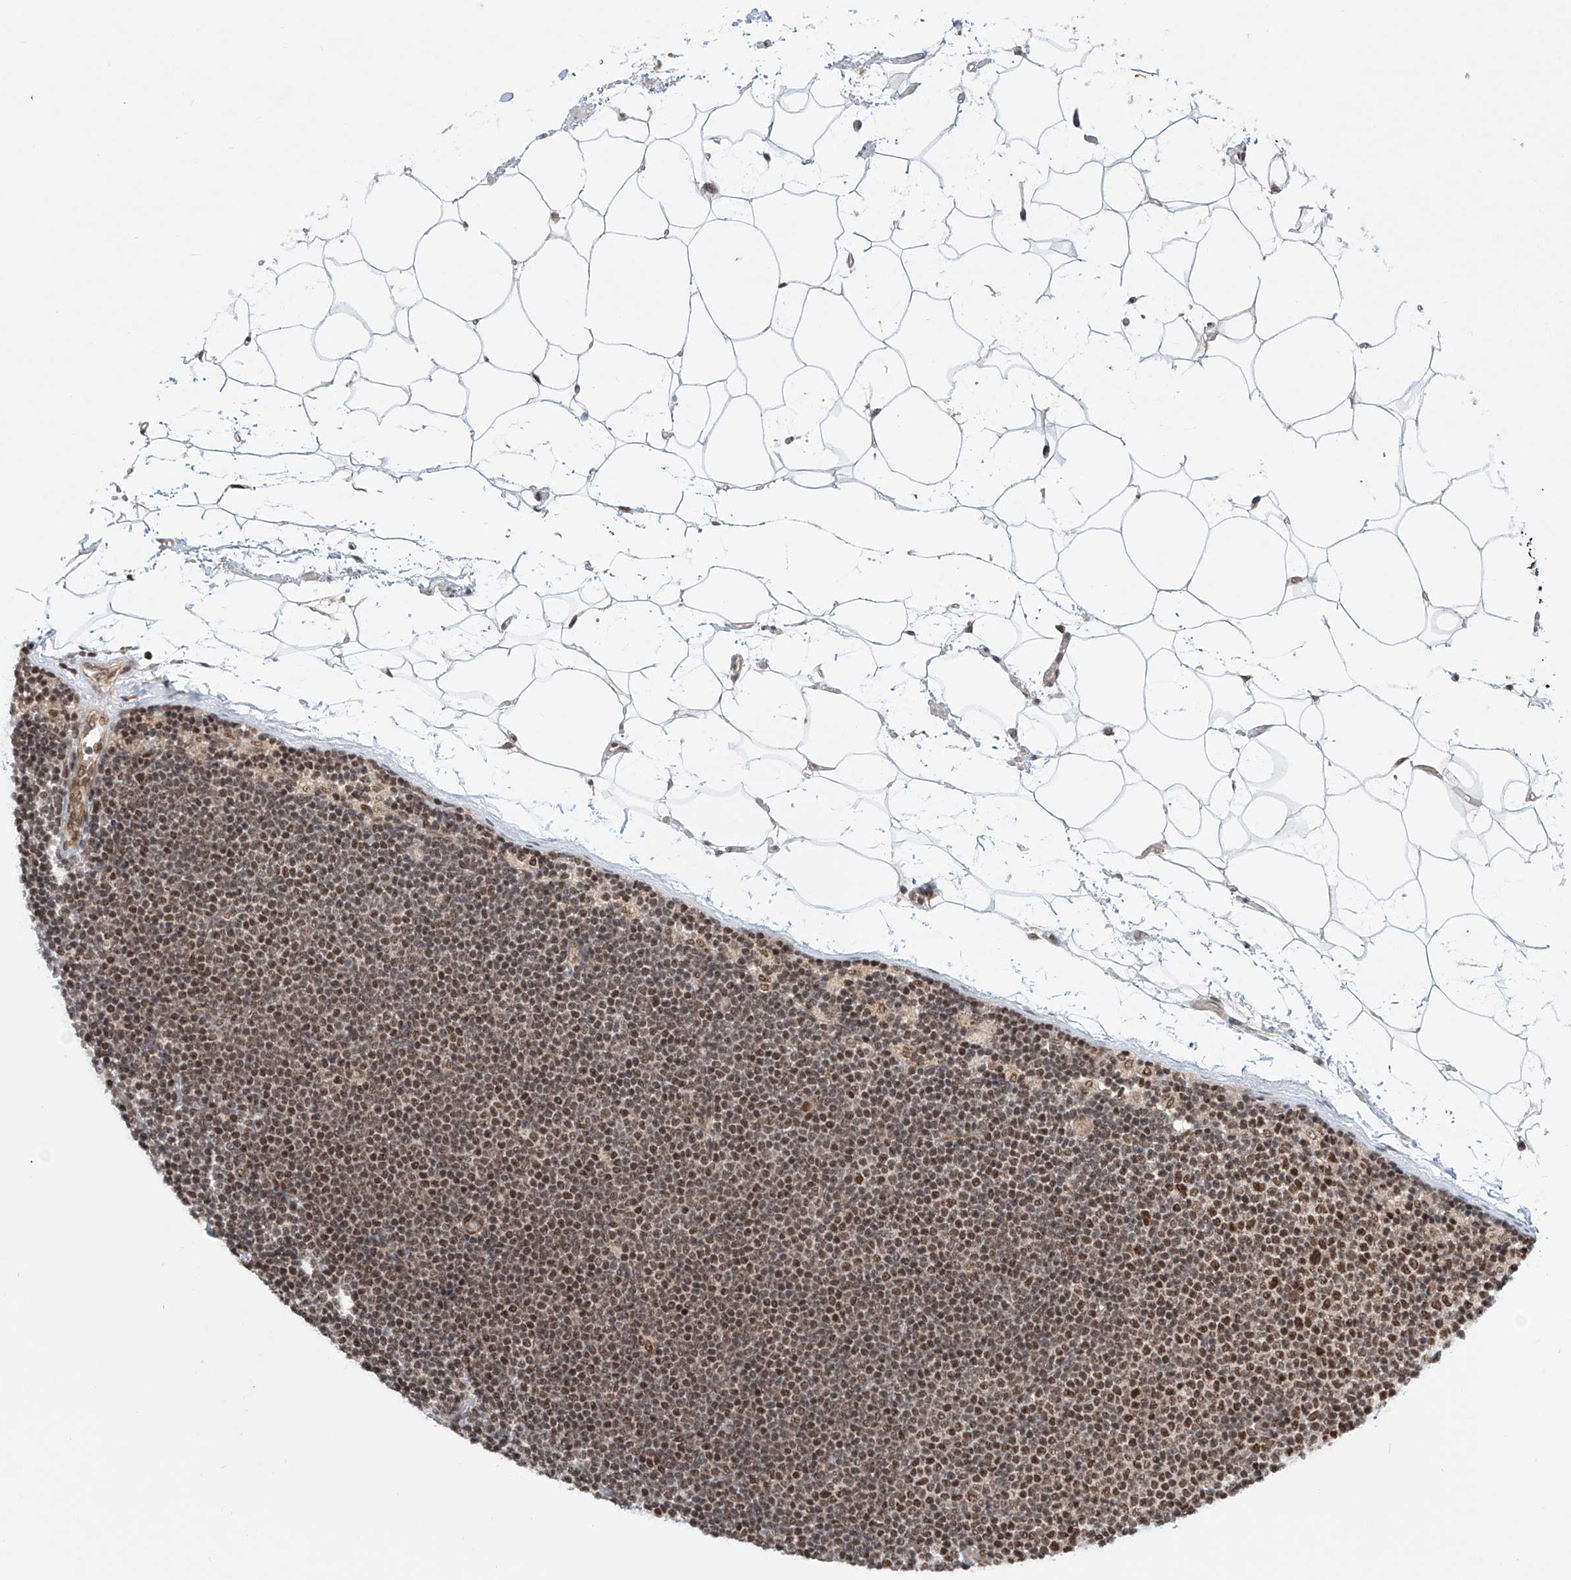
{"staining": {"intensity": "moderate", "quantity": ">75%", "location": "nuclear"}, "tissue": "lymphoma", "cell_type": "Tumor cells", "image_type": "cancer", "snomed": [{"axis": "morphology", "description": "Malignant lymphoma, non-Hodgkin's type, Low grade"}, {"axis": "topography", "description": "Lymph node"}], "caption": "The image displays immunohistochemical staining of lymphoma. There is moderate nuclear staining is present in approximately >75% of tumor cells. The staining was performed using DAB (3,3'-diaminobenzidine), with brown indicating positive protein expression. Nuclei are stained blue with hematoxylin.", "gene": "ZNF470", "patient": {"sex": "female", "age": 53}}